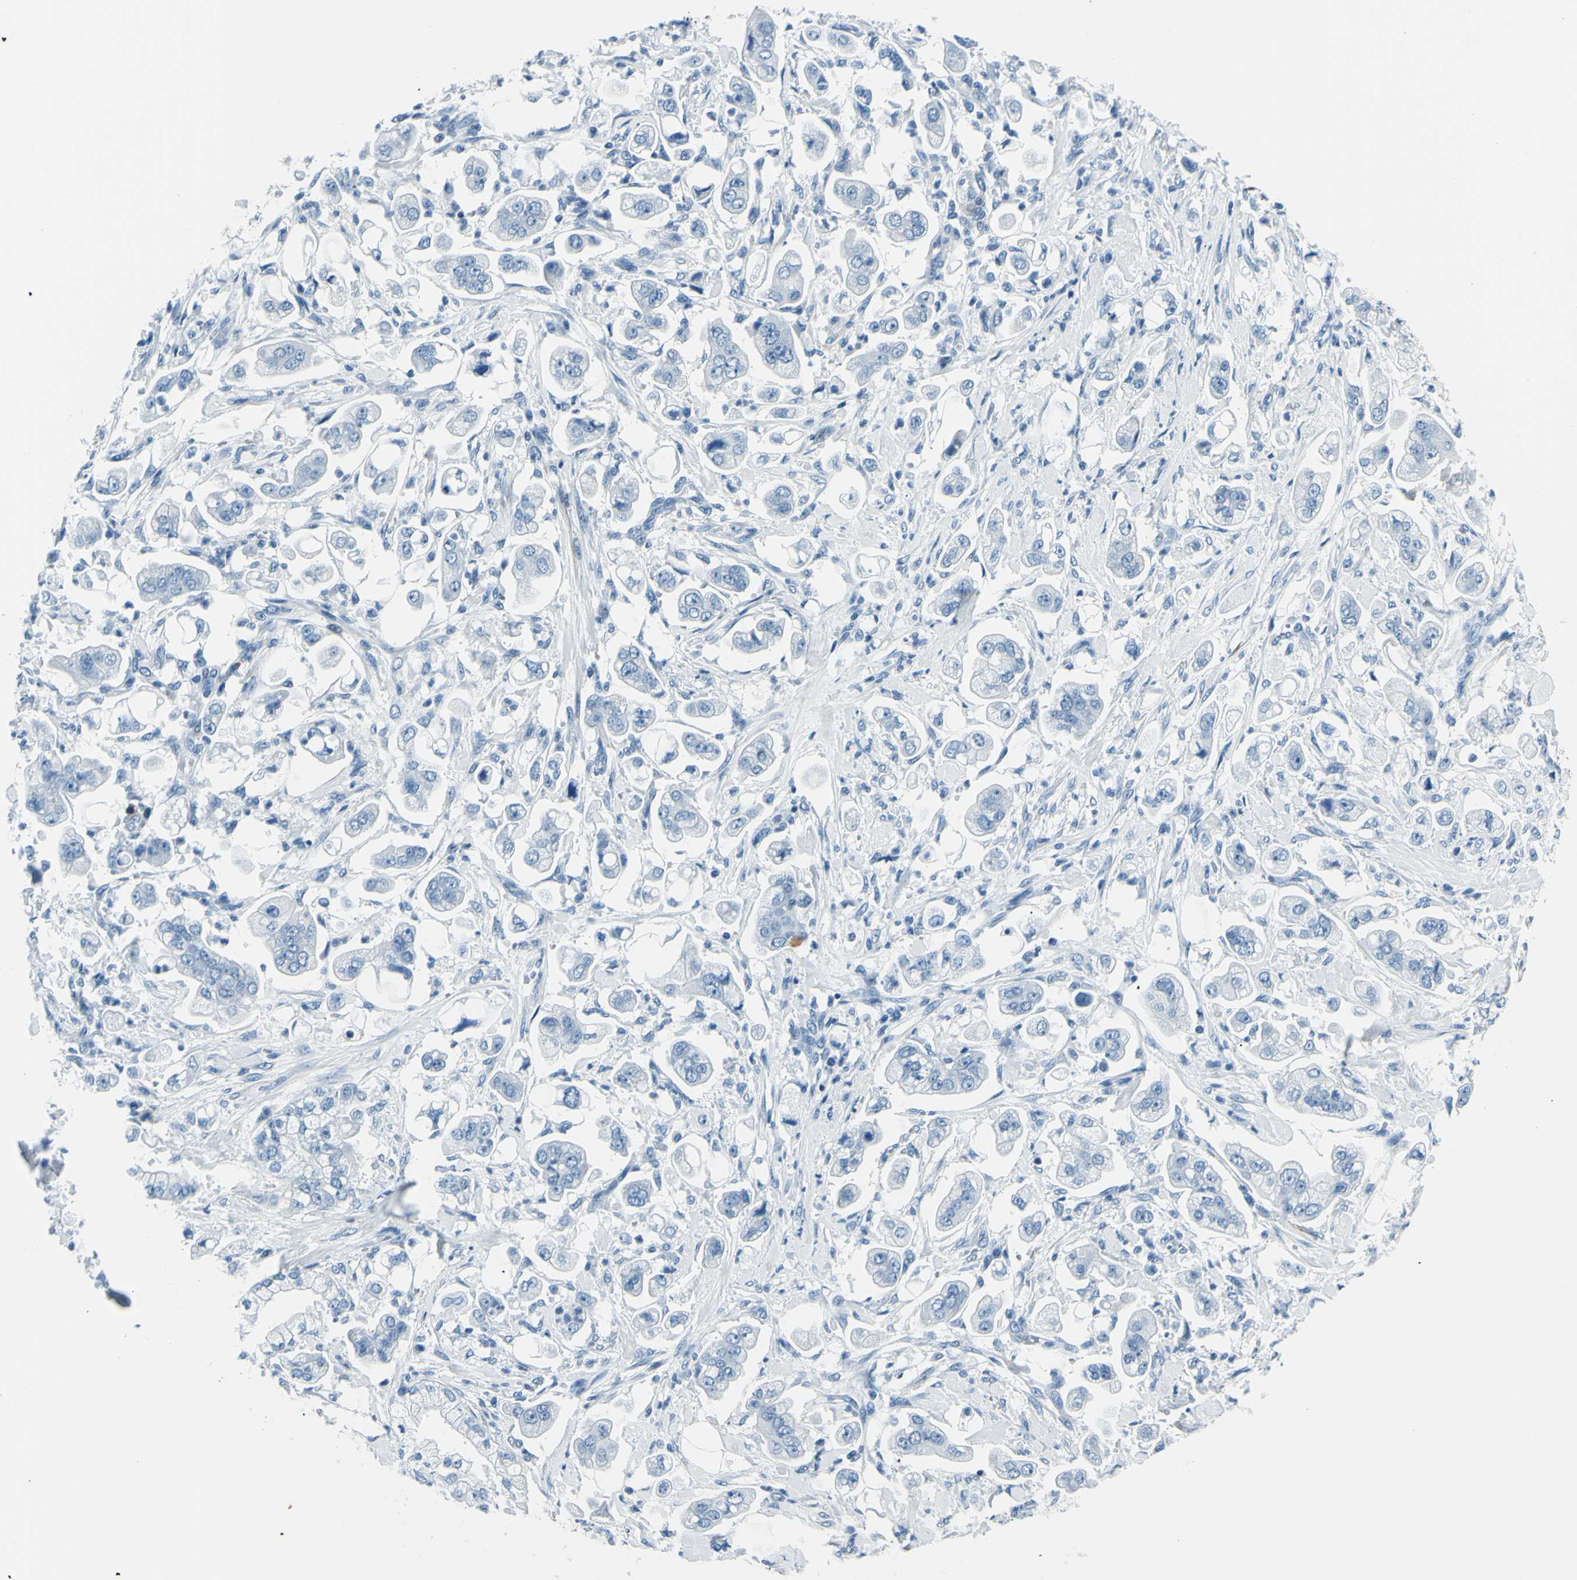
{"staining": {"intensity": "negative", "quantity": "none", "location": "none"}, "tissue": "stomach cancer", "cell_type": "Tumor cells", "image_type": "cancer", "snomed": [{"axis": "morphology", "description": "Adenocarcinoma, NOS"}, {"axis": "topography", "description": "Stomach"}], "caption": "Protein analysis of stomach adenocarcinoma demonstrates no significant staining in tumor cells.", "gene": "CDH15", "patient": {"sex": "male", "age": 62}}